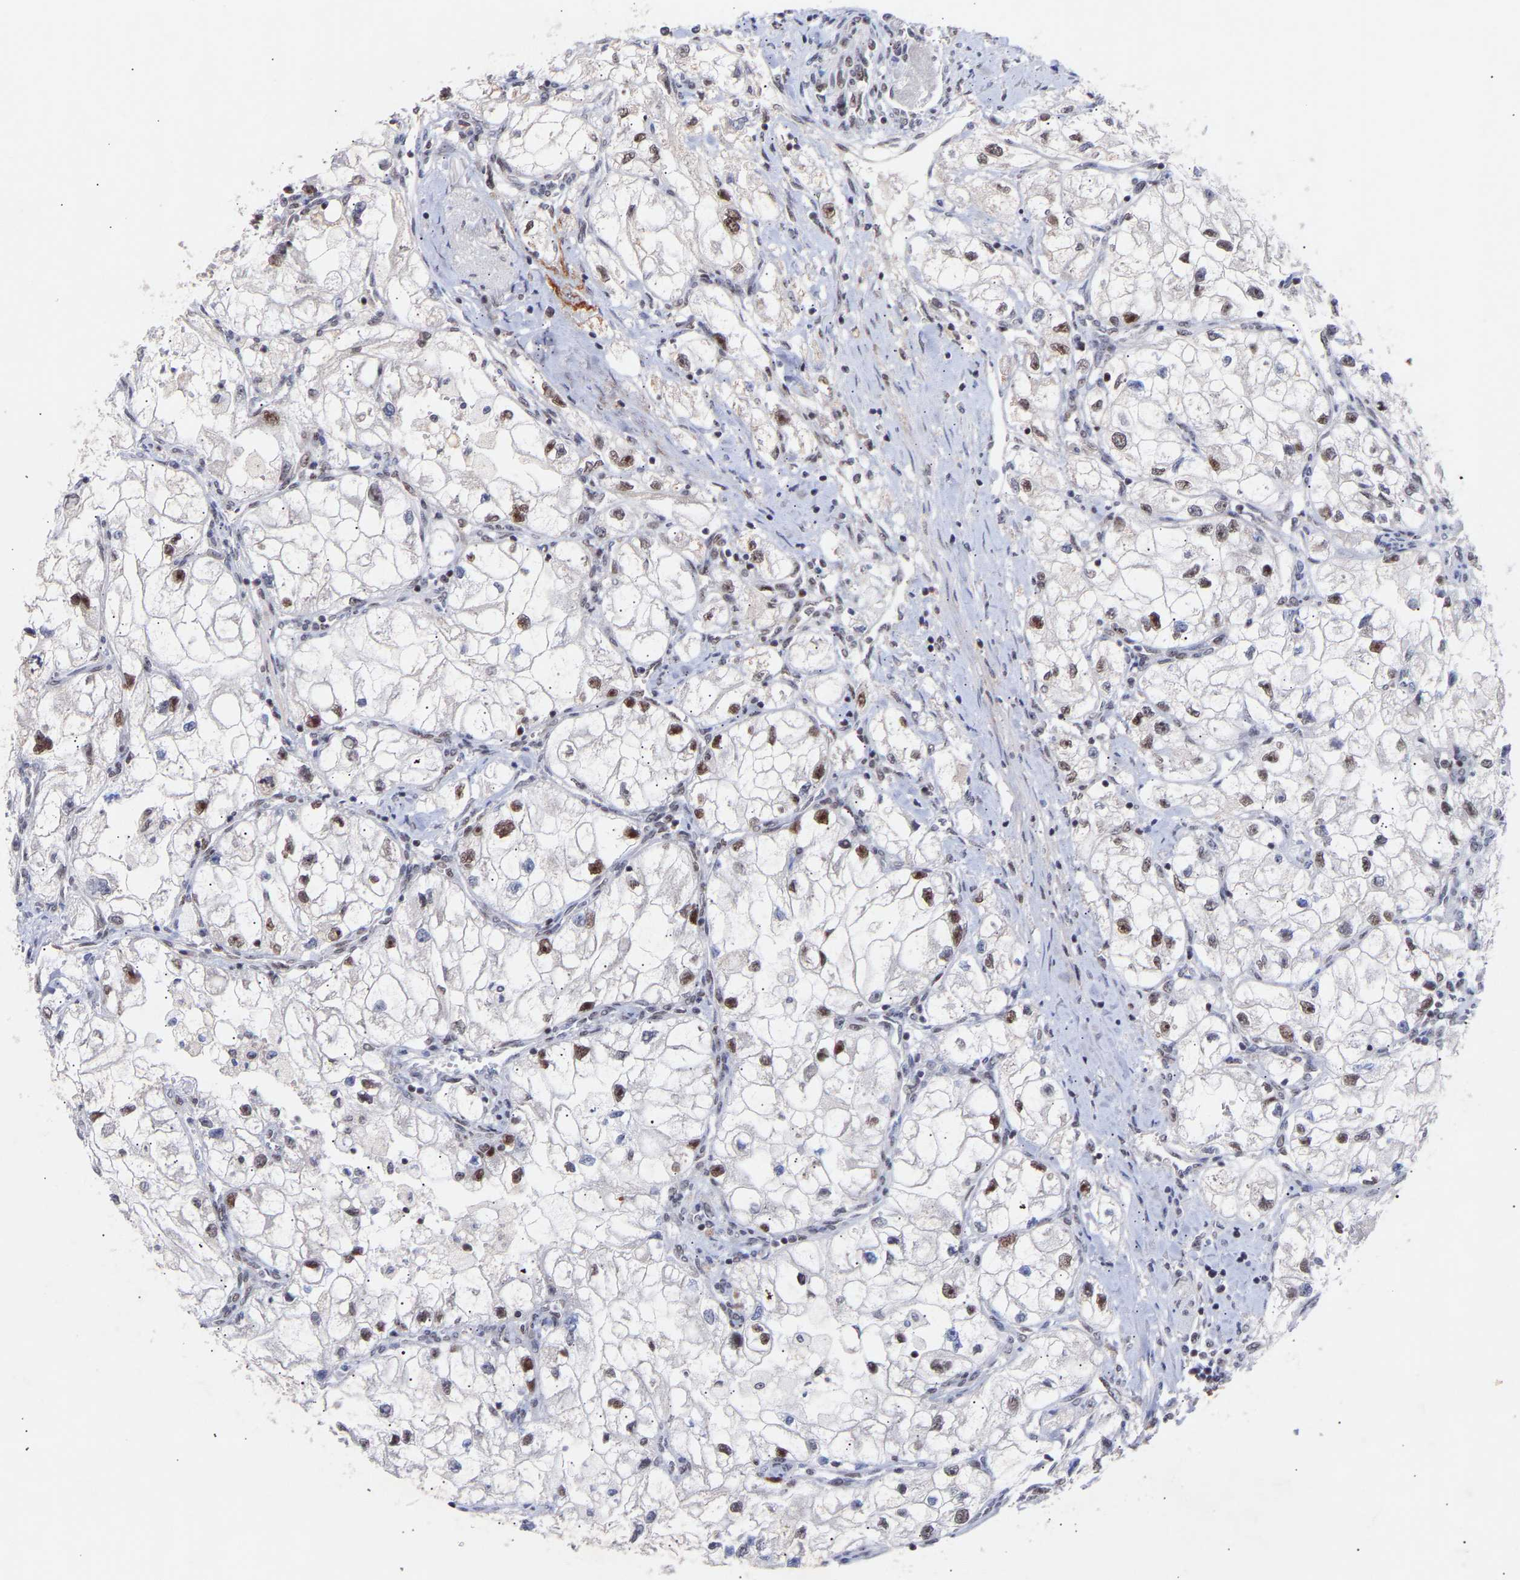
{"staining": {"intensity": "moderate", "quantity": ">75%", "location": "nuclear"}, "tissue": "renal cancer", "cell_type": "Tumor cells", "image_type": "cancer", "snomed": [{"axis": "morphology", "description": "Adenocarcinoma, NOS"}, {"axis": "topography", "description": "Kidney"}], "caption": "Protein staining displays moderate nuclear staining in approximately >75% of tumor cells in renal adenocarcinoma.", "gene": "RBM15", "patient": {"sex": "female", "age": 70}}